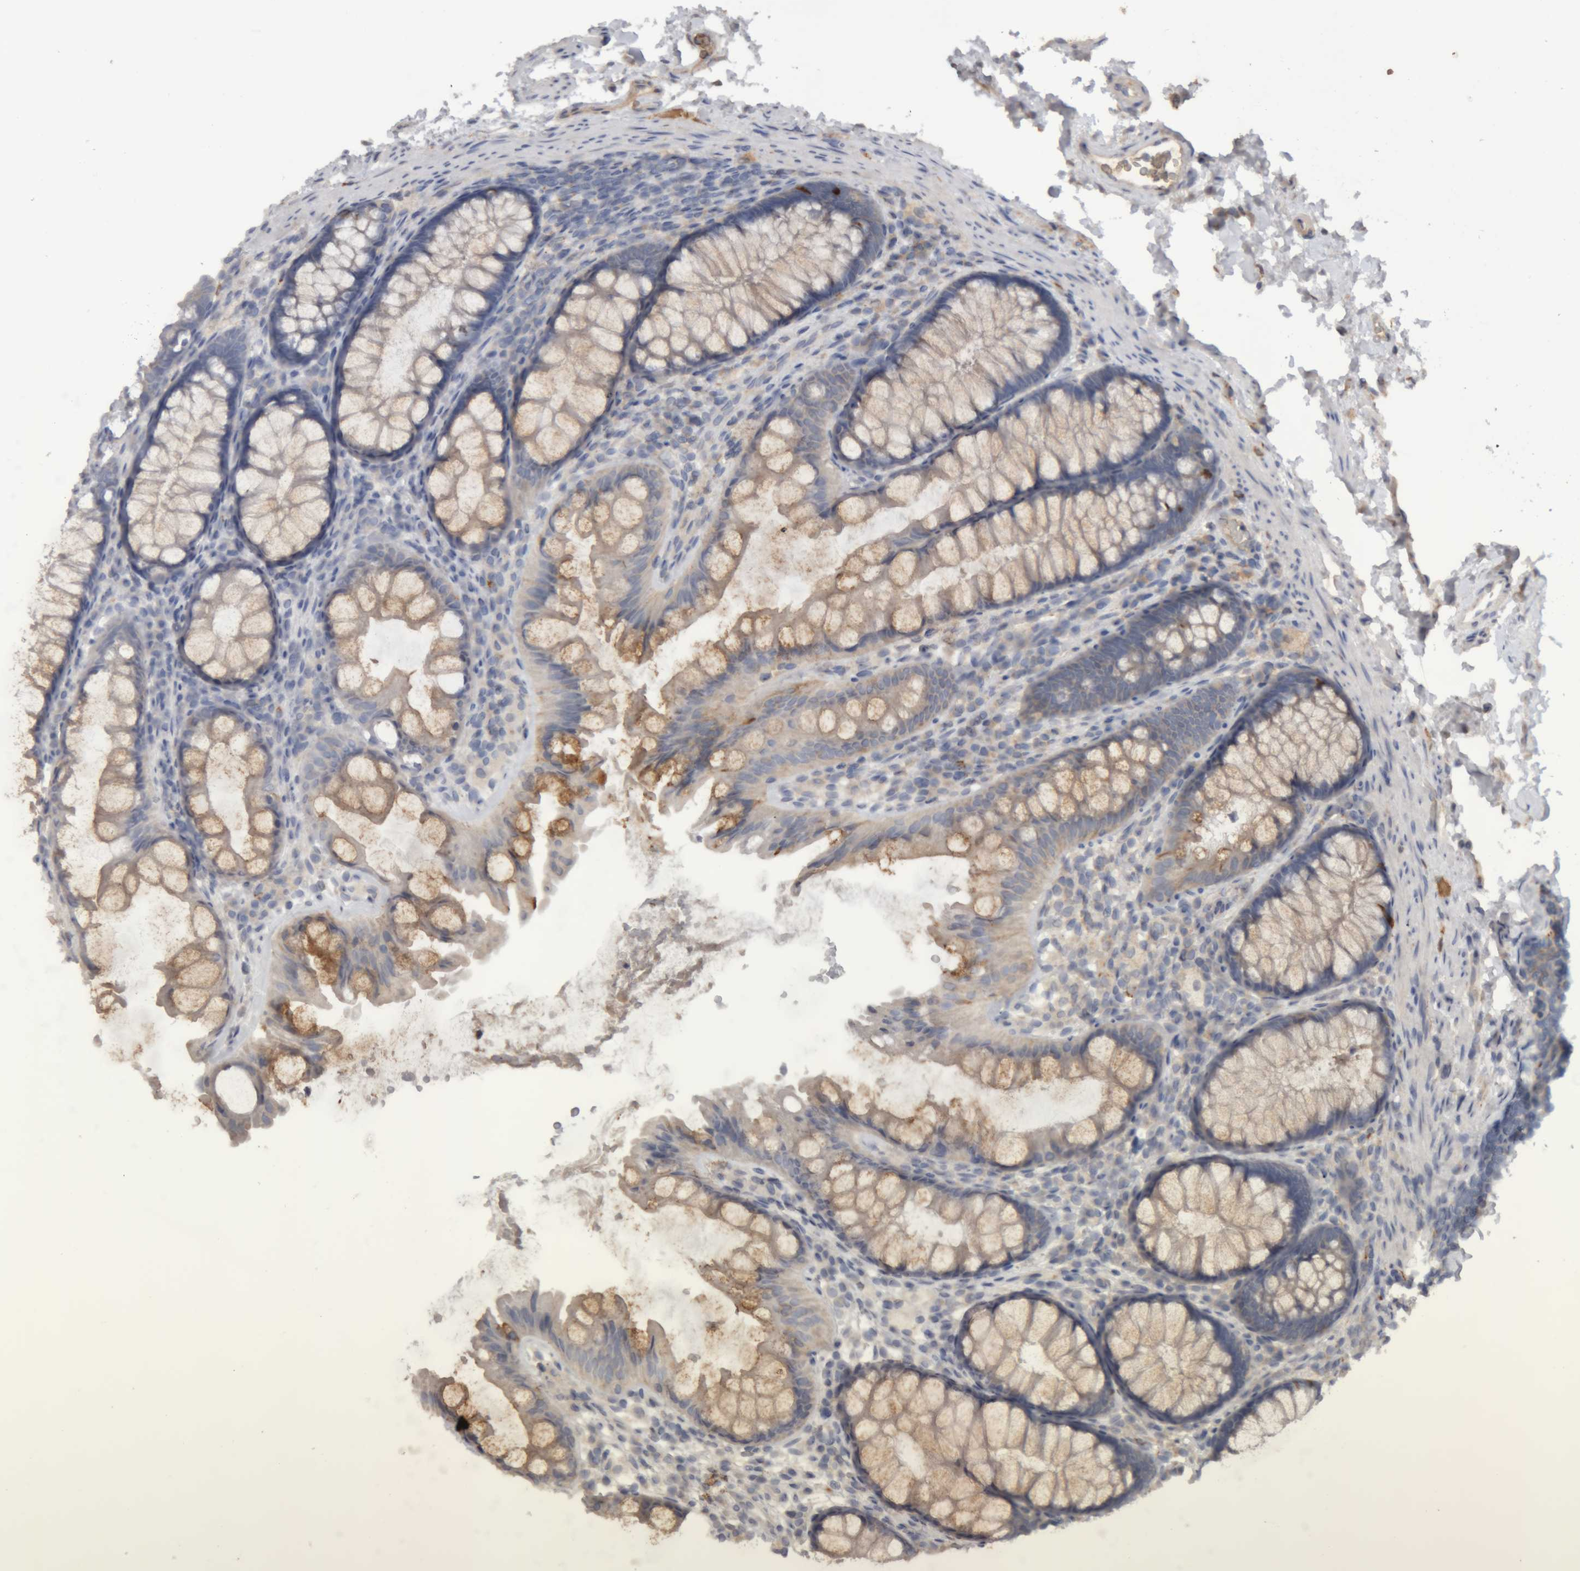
{"staining": {"intensity": "moderate", "quantity": "<25%", "location": "cytoplasmic/membranous"}, "tissue": "colon", "cell_type": "Endothelial cells", "image_type": "normal", "snomed": [{"axis": "morphology", "description": "Normal tissue, NOS"}, {"axis": "topography", "description": "Colon"}], "caption": "The histopathology image reveals staining of benign colon, revealing moderate cytoplasmic/membranous protein staining (brown color) within endothelial cells.", "gene": "TMED7", "patient": {"sex": "female", "age": 62}}